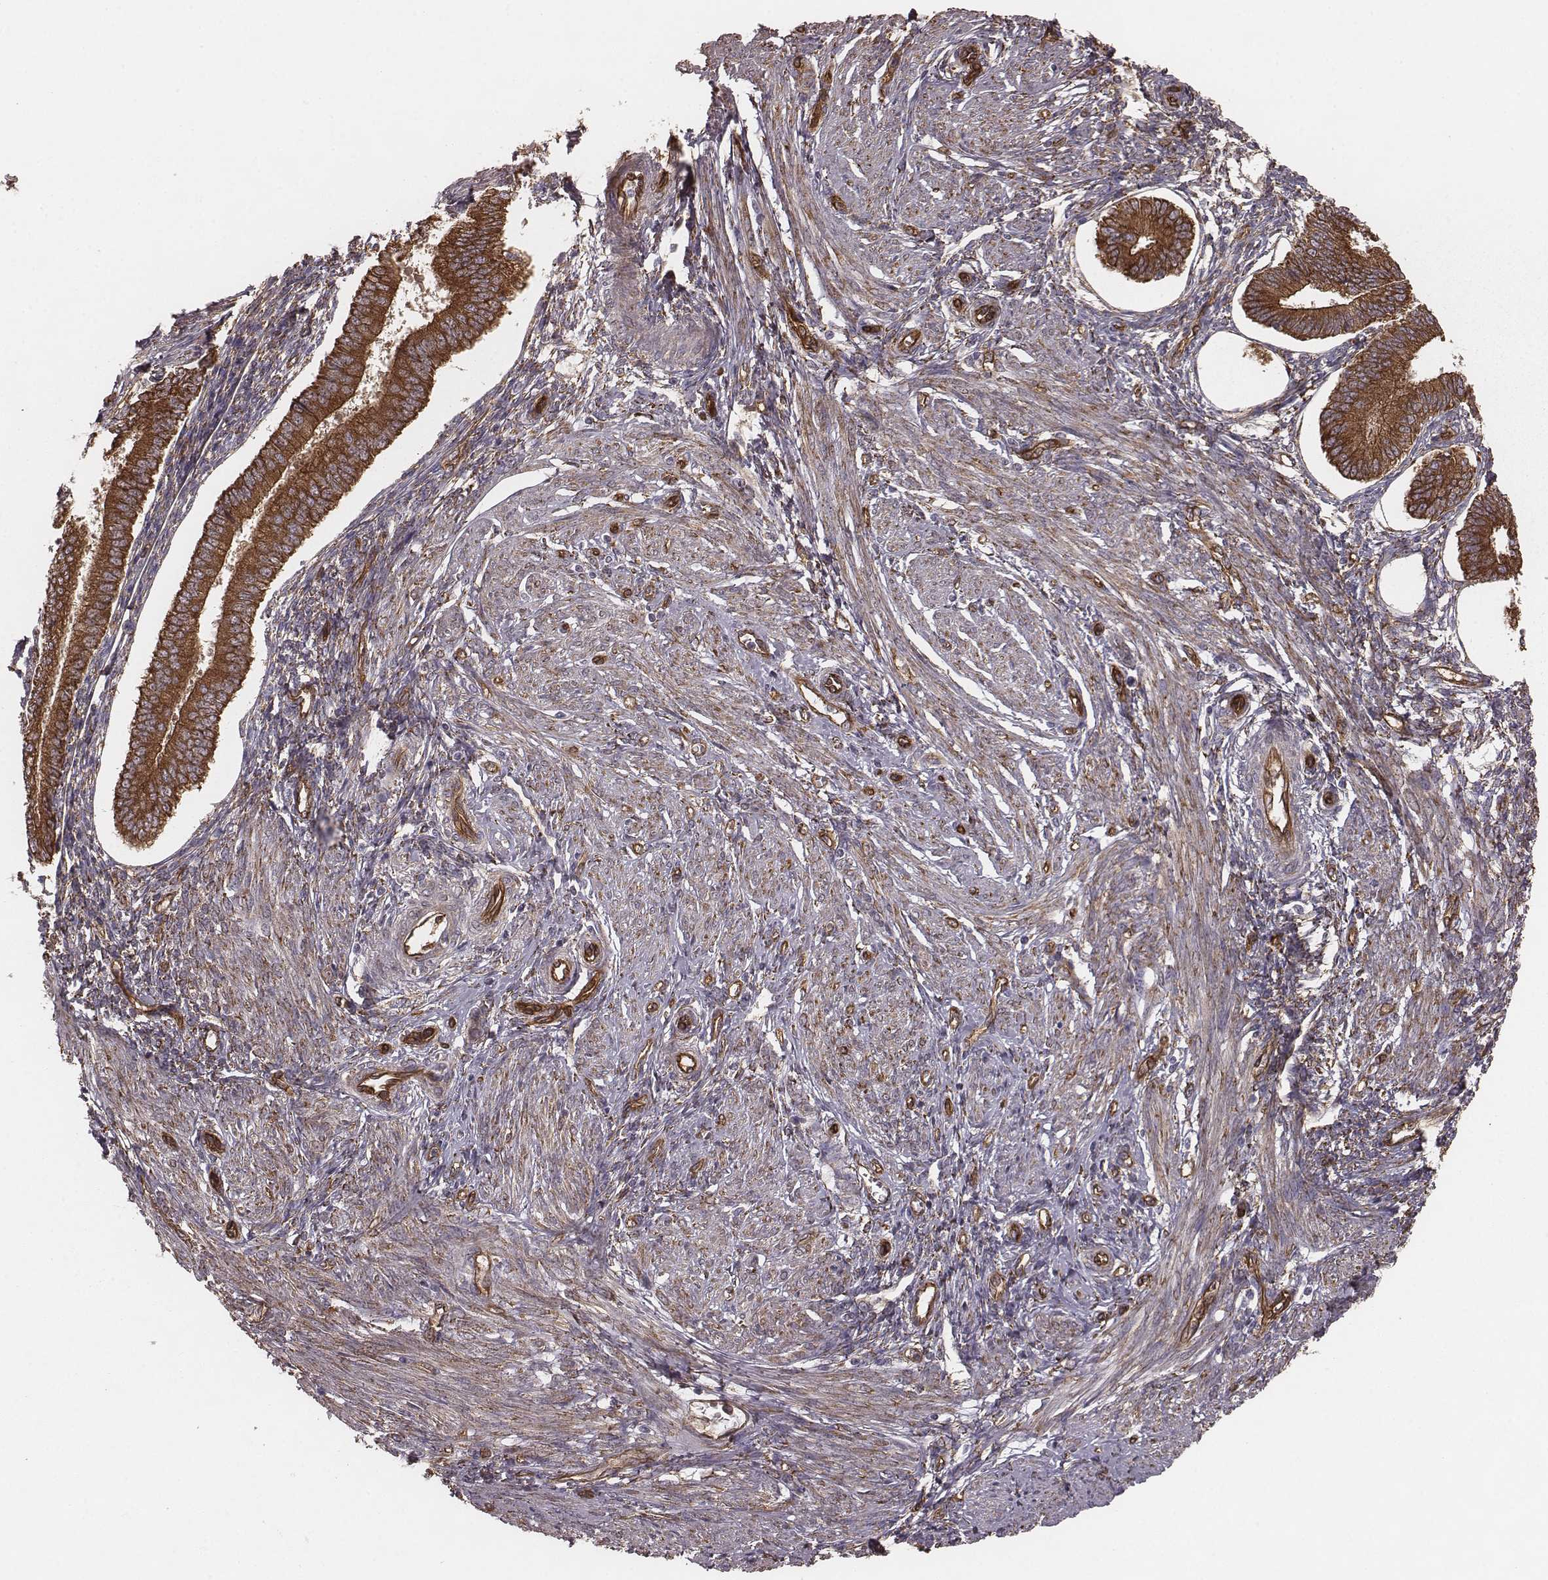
{"staining": {"intensity": "weak", "quantity": "<25%", "location": "cytoplasmic/membranous"}, "tissue": "endometrium", "cell_type": "Cells in endometrial stroma", "image_type": "normal", "snomed": [{"axis": "morphology", "description": "Normal tissue, NOS"}, {"axis": "topography", "description": "Endometrium"}], "caption": "The immunohistochemistry (IHC) micrograph has no significant positivity in cells in endometrial stroma of endometrium.", "gene": "PALMD", "patient": {"sex": "female", "age": 42}}